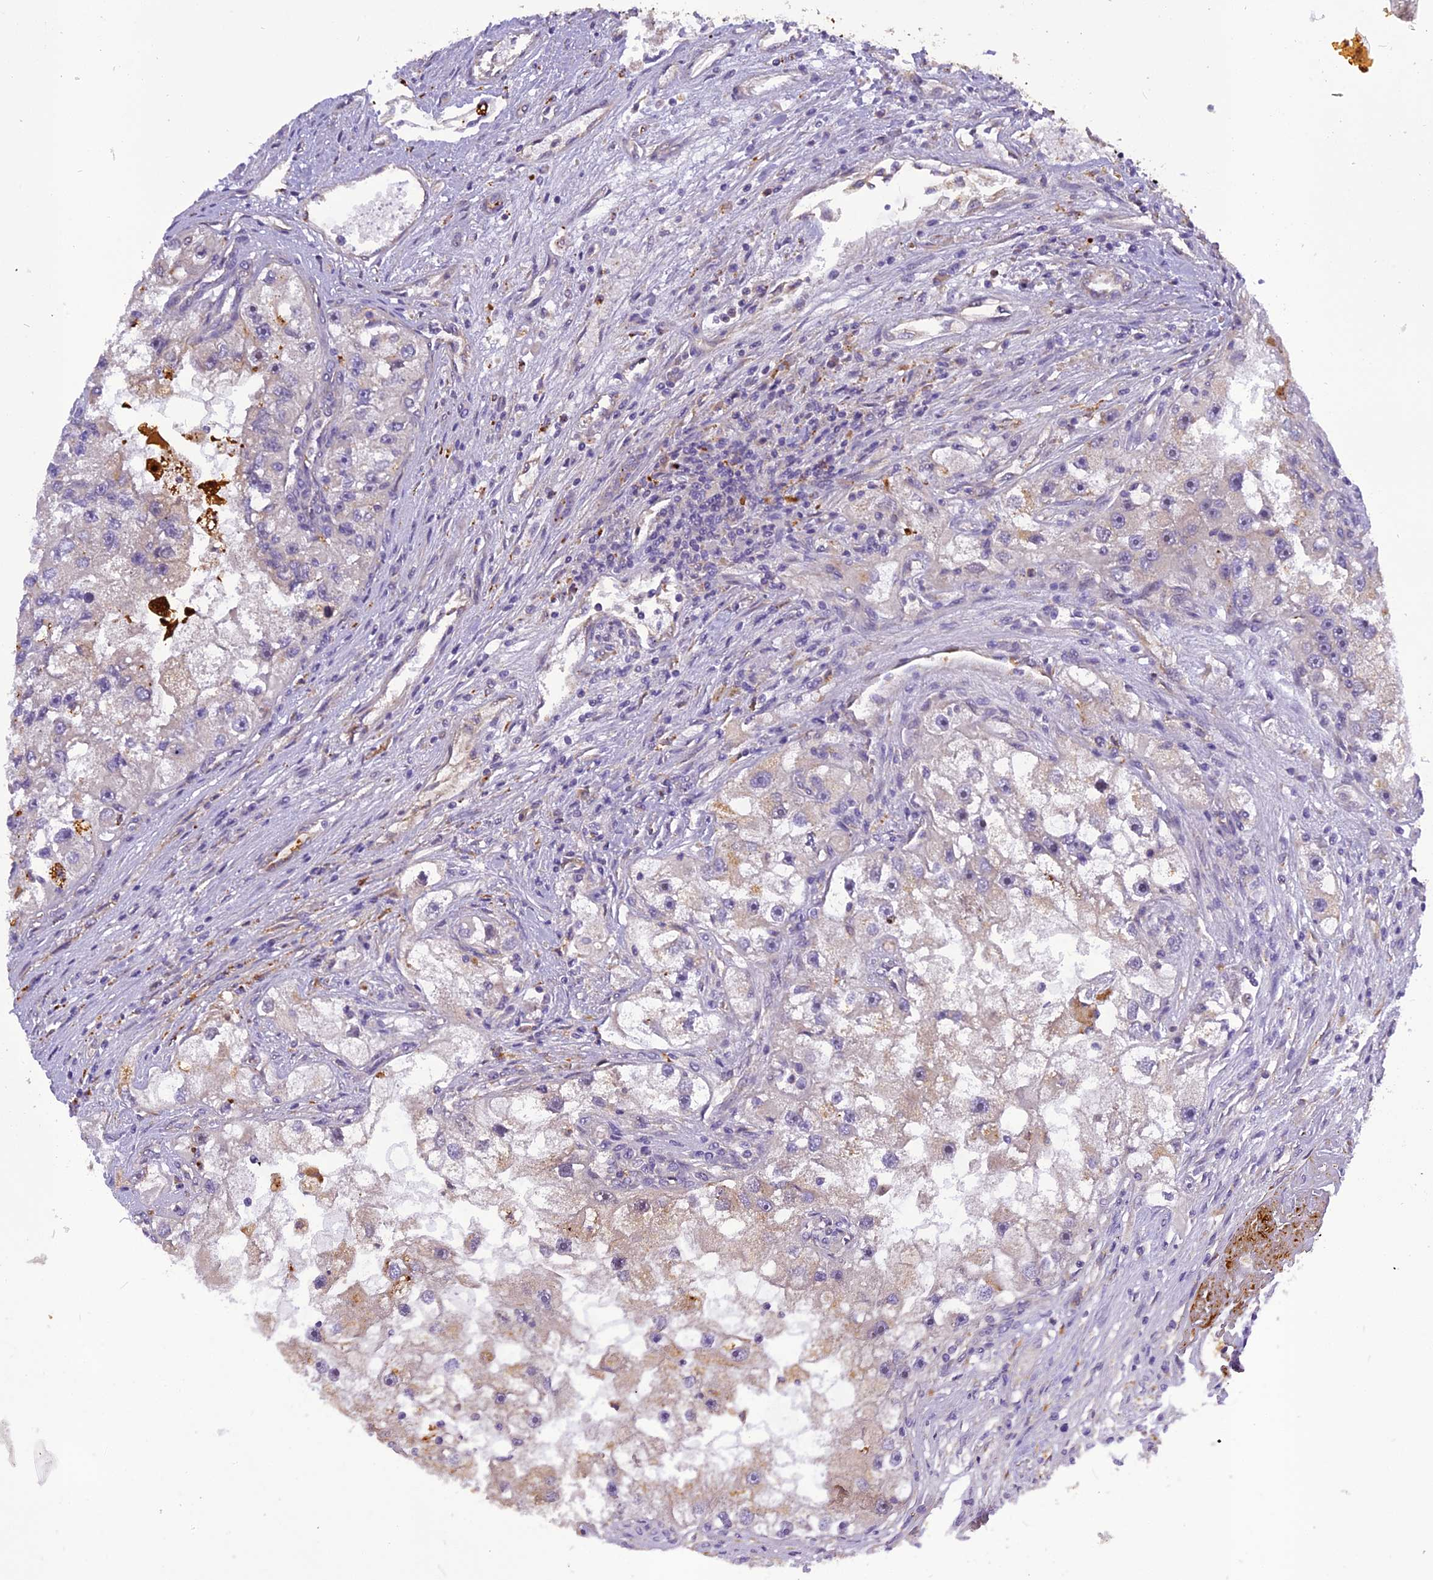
{"staining": {"intensity": "weak", "quantity": "<25%", "location": "cytoplasmic/membranous"}, "tissue": "renal cancer", "cell_type": "Tumor cells", "image_type": "cancer", "snomed": [{"axis": "morphology", "description": "Adenocarcinoma, NOS"}, {"axis": "topography", "description": "Kidney"}], "caption": "Tumor cells are negative for protein expression in human renal adenocarcinoma.", "gene": "FNIP2", "patient": {"sex": "male", "age": 63}}